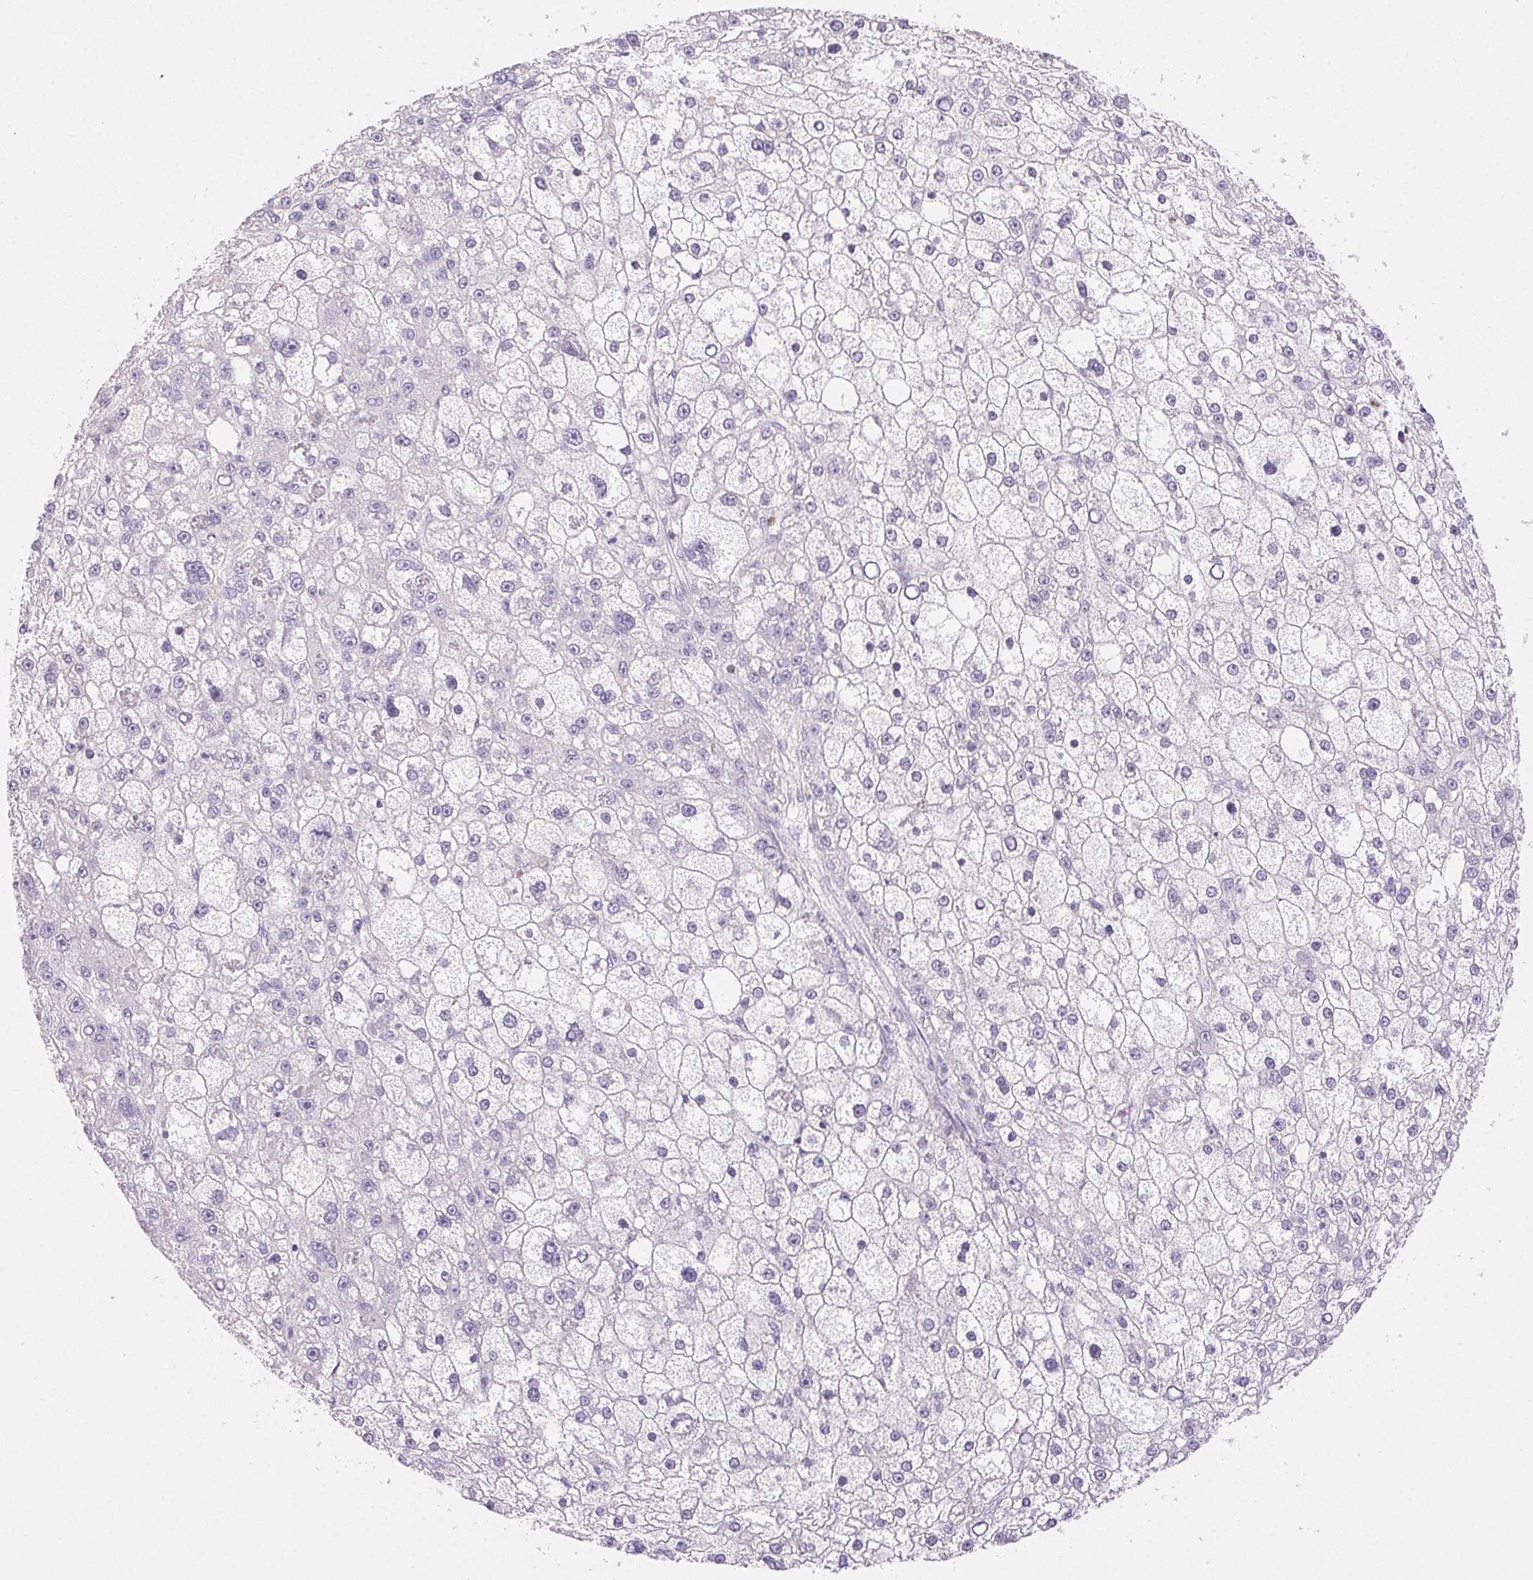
{"staining": {"intensity": "negative", "quantity": "none", "location": "none"}, "tissue": "liver cancer", "cell_type": "Tumor cells", "image_type": "cancer", "snomed": [{"axis": "morphology", "description": "Carcinoma, Hepatocellular, NOS"}, {"axis": "topography", "description": "Liver"}], "caption": "High magnification brightfield microscopy of liver hepatocellular carcinoma stained with DAB (brown) and counterstained with hematoxylin (blue): tumor cells show no significant positivity.", "gene": "PADI4", "patient": {"sex": "male", "age": 67}}